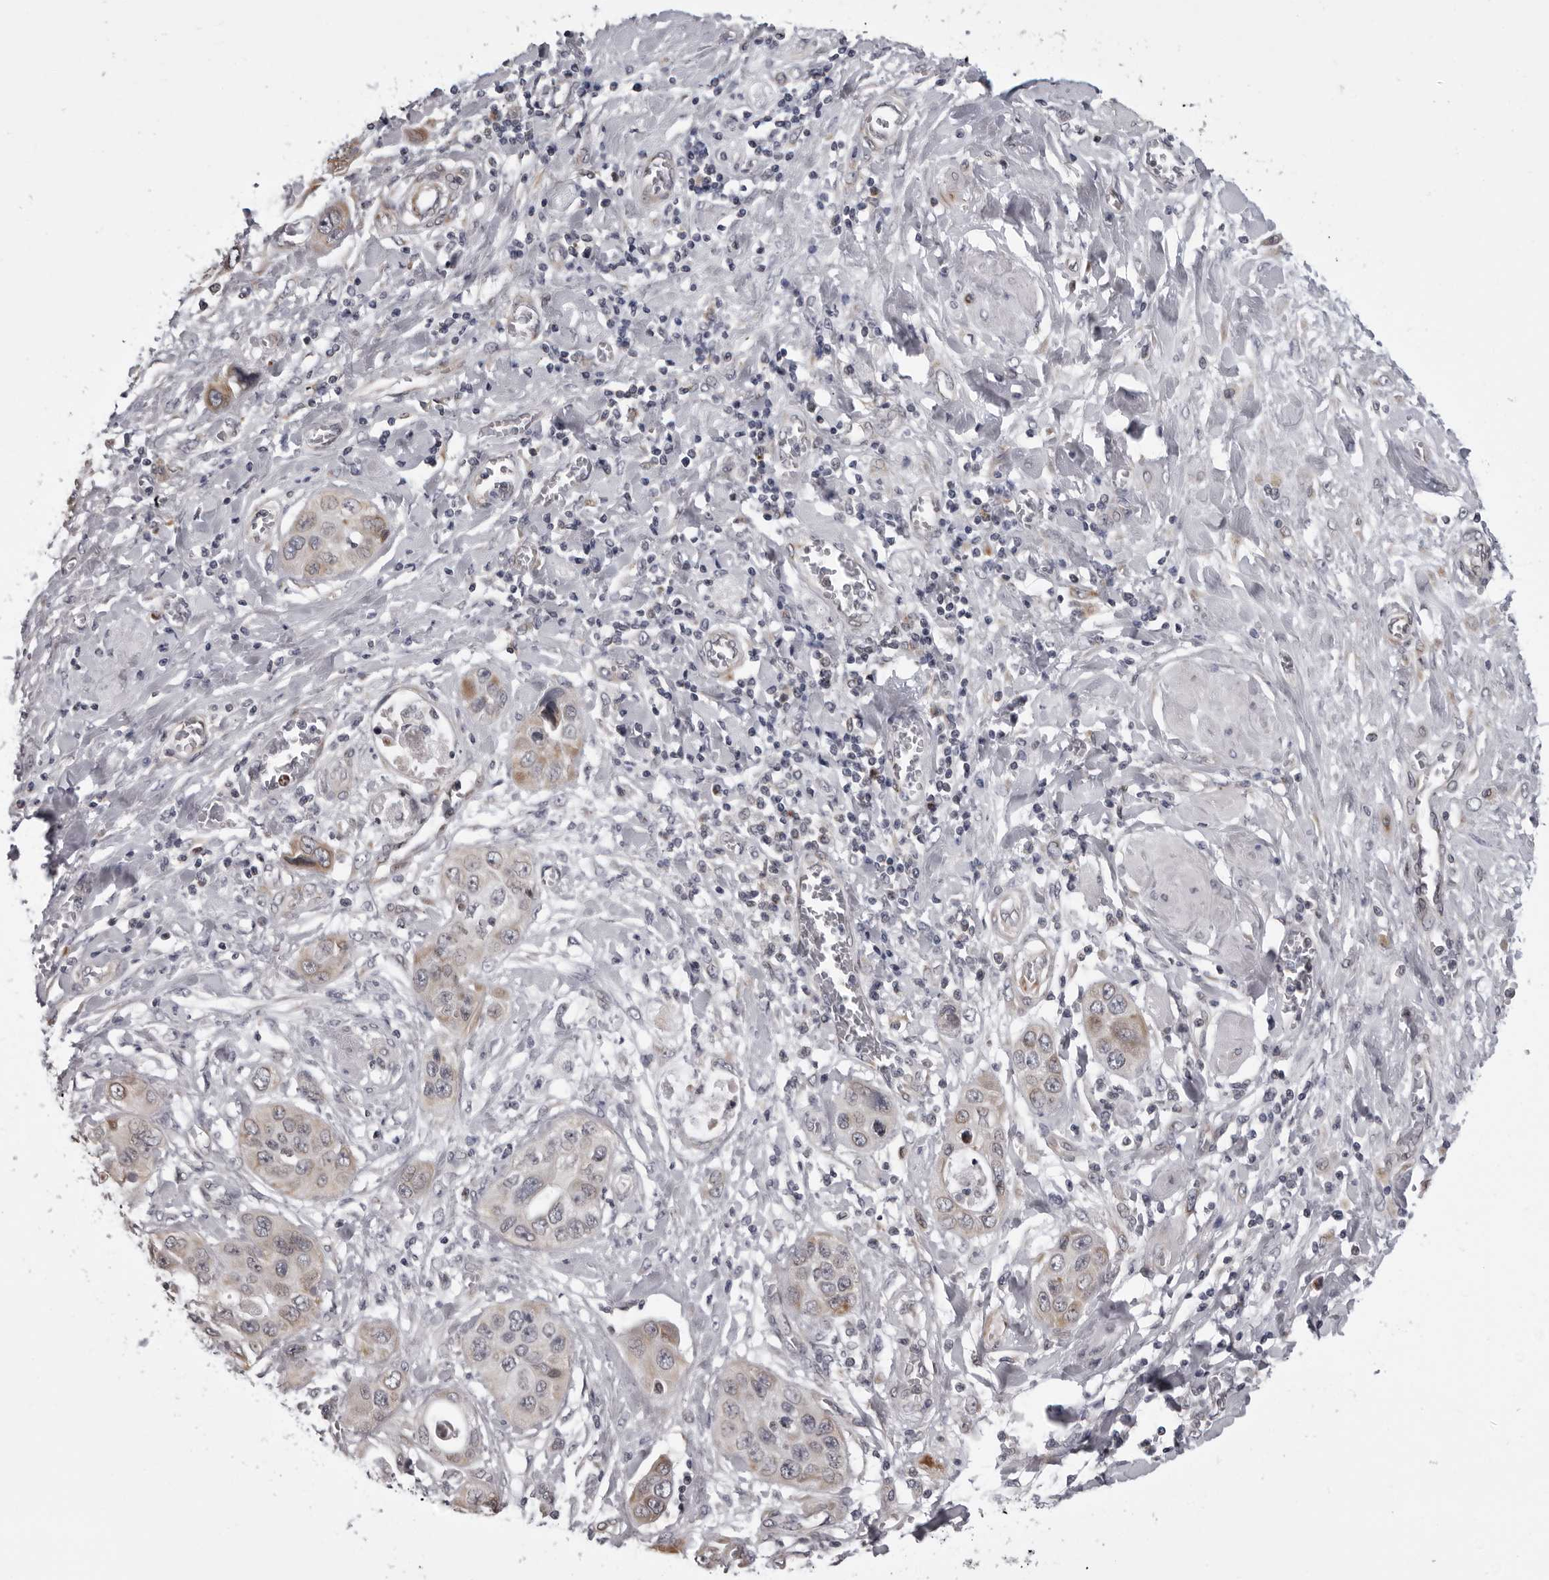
{"staining": {"intensity": "weak", "quantity": "<25%", "location": "cytoplasmic/membranous"}, "tissue": "pancreatic cancer", "cell_type": "Tumor cells", "image_type": "cancer", "snomed": [{"axis": "morphology", "description": "Adenocarcinoma, NOS"}, {"axis": "topography", "description": "Pancreas"}], "caption": "A high-resolution image shows immunohistochemistry (IHC) staining of pancreatic cancer (adenocarcinoma), which shows no significant expression in tumor cells.", "gene": "RTCA", "patient": {"sex": "female", "age": 70}}